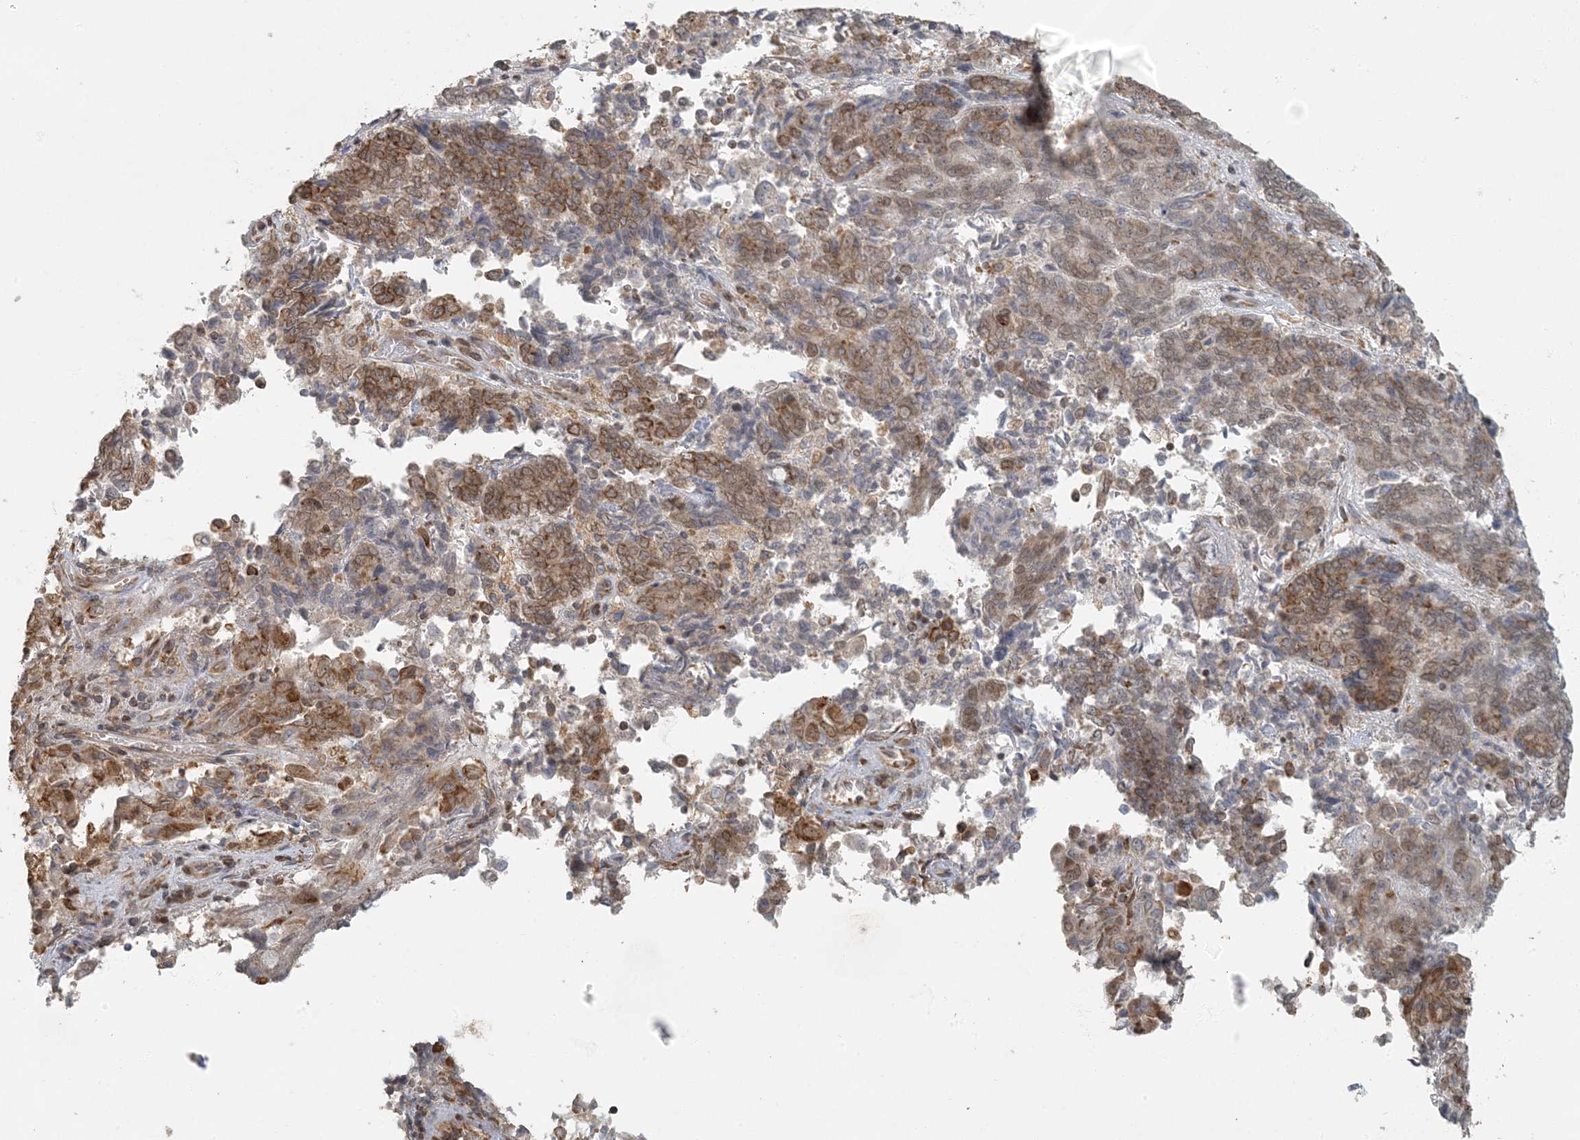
{"staining": {"intensity": "moderate", "quantity": ">75%", "location": "cytoplasmic/membranous"}, "tissue": "endometrial cancer", "cell_type": "Tumor cells", "image_type": "cancer", "snomed": [{"axis": "morphology", "description": "Adenocarcinoma, NOS"}, {"axis": "topography", "description": "Endometrium"}], "caption": "The immunohistochemical stain highlights moderate cytoplasmic/membranous staining in tumor cells of endometrial cancer tissue.", "gene": "AK9", "patient": {"sex": "female", "age": 80}}